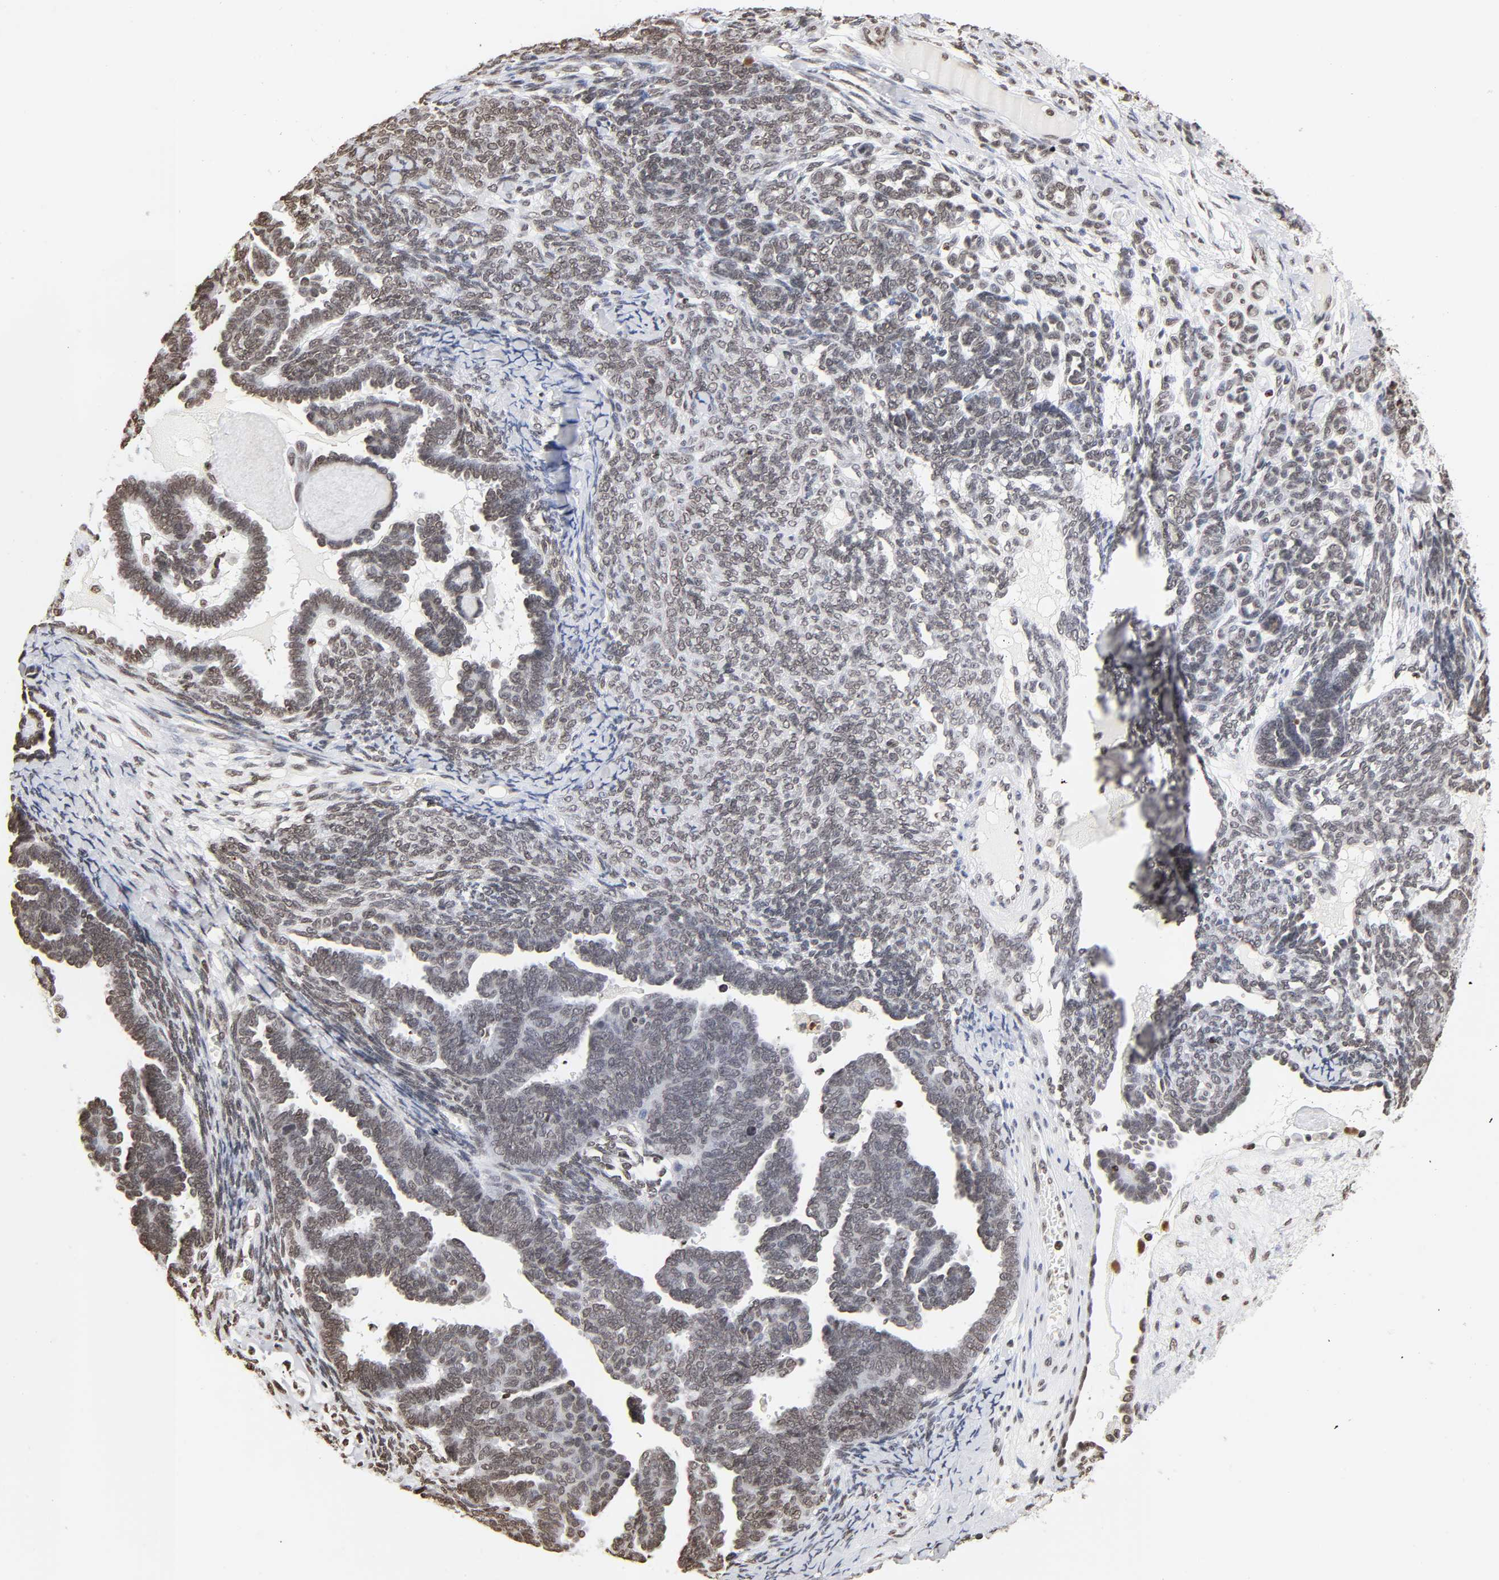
{"staining": {"intensity": "weak", "quantity": ">75%", "location": "nuclear"}, "tissue": "endometrial cancer", "cell_type": "Tumor cells", "image_type": "cancer", "snomed": [{"axis": "morphology", "description": "Neoplasm, malignant, NOS"}, {"axis": "topography", "description": "Endometrium"}], "caption": "Protein expression analysis of human endometrial neoplasm (malignant) reveals weak nuclear positivity in approximately >75% of tumor cells. Using DAB (3,3'-diaminobenzidine) (brown) and hematoxylin (blue) stains, captured at high magnification using brightfield microscopy.", "gene": "H2AC12", "patient": {"sex": "female", "age": 74}}